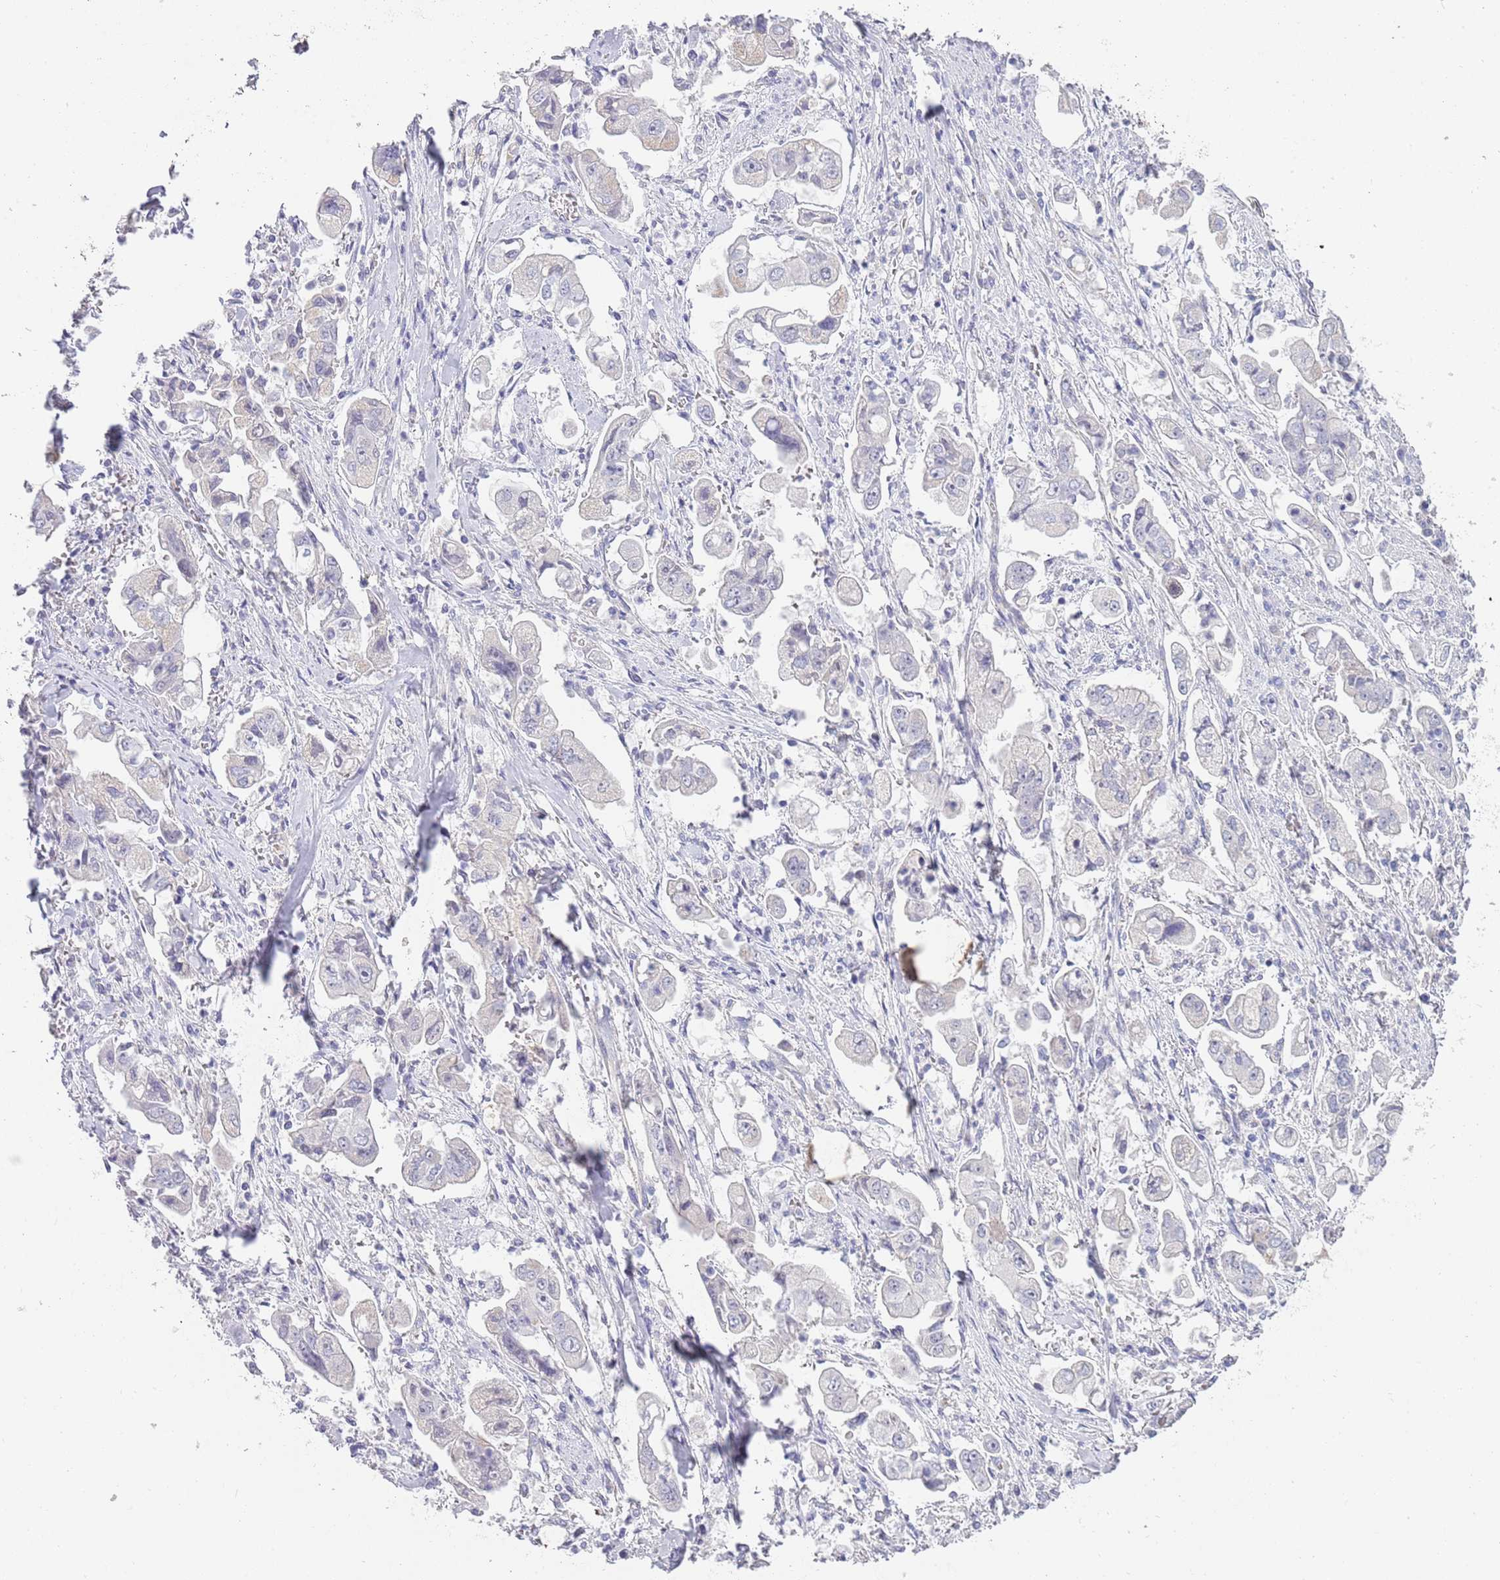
{"staining": {"intensity": "negative", "quantity": "none", "location": "none"}, "tissue": "stomach cancer", "cell_type": "Tumor cells", "image_type": "cancer", "snomed": [{"axis": "morphology", "description": "Adenocarcinoma, NOS"}, {"axis": "topography", "description": "Stomach"}], "caption": "DAB immunohistochemical staining of stomach adenocarcinoma shows no significant positivity in tumor cells.", "gene": "PIMREG", "patient": {"sex": "male", "age": 62}}